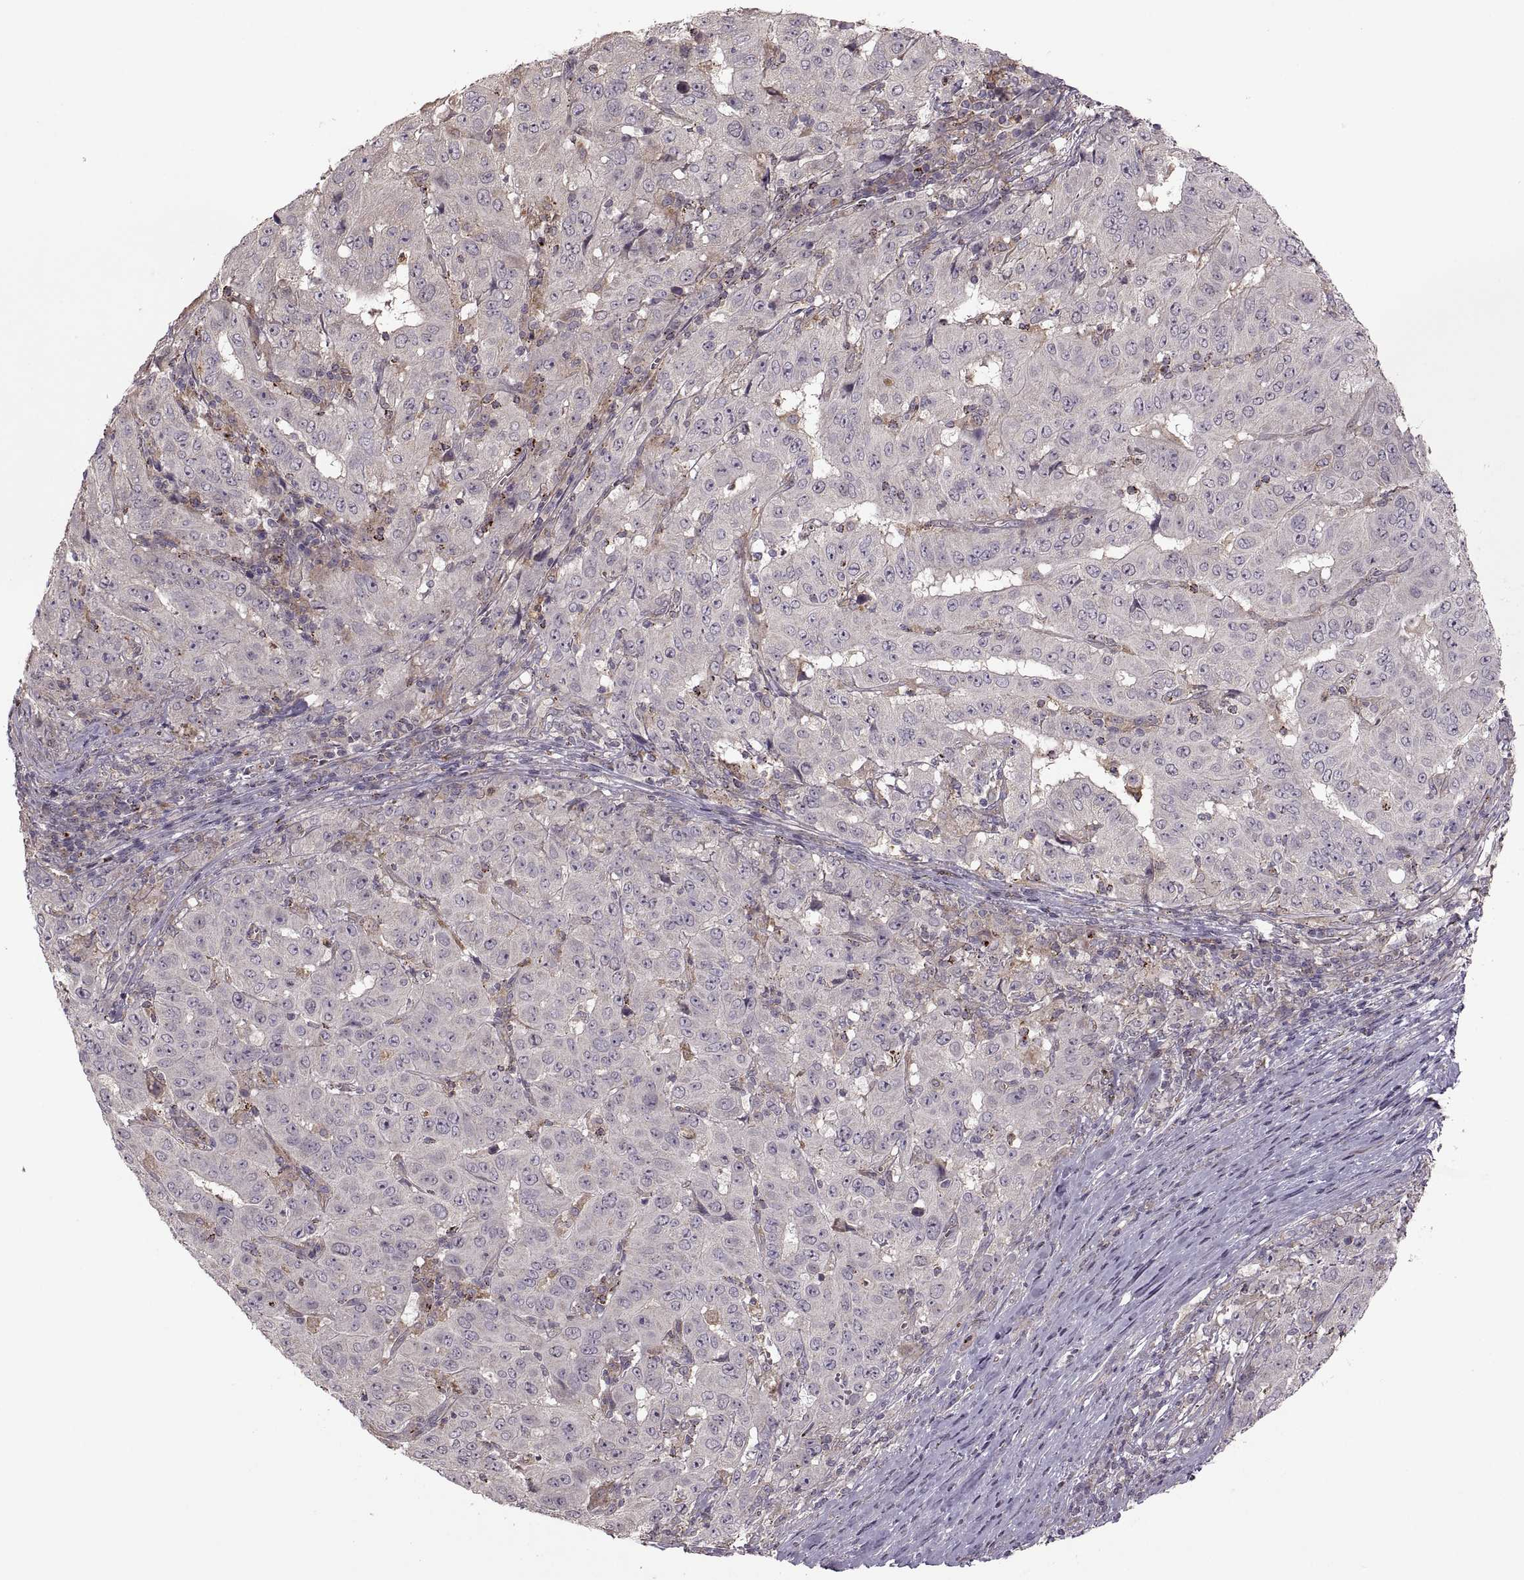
{"staining": {"intensity": "negative", "quantity": "none", "location": "none"}, "tissue": "pancreatic cancer", "cell_type": "Tumor cells", "image_type": "cancer", "snomed": [{"axis": "morphology", "description": "Adenocarcinoma, NOS"}, {"axis": "topography", "description": "Pancreas"}], "caption": "High magnification brightfield microscopy of adenocarcinoma (pancreatic) stained with DAB (3,3'-diaminobenzidine) (brown) and counterstained with hematoxylin (blue): tumor cells show no significant positivity.", "gene": "PIERCE1", "patient": {"sex": "male", "age": 63}}